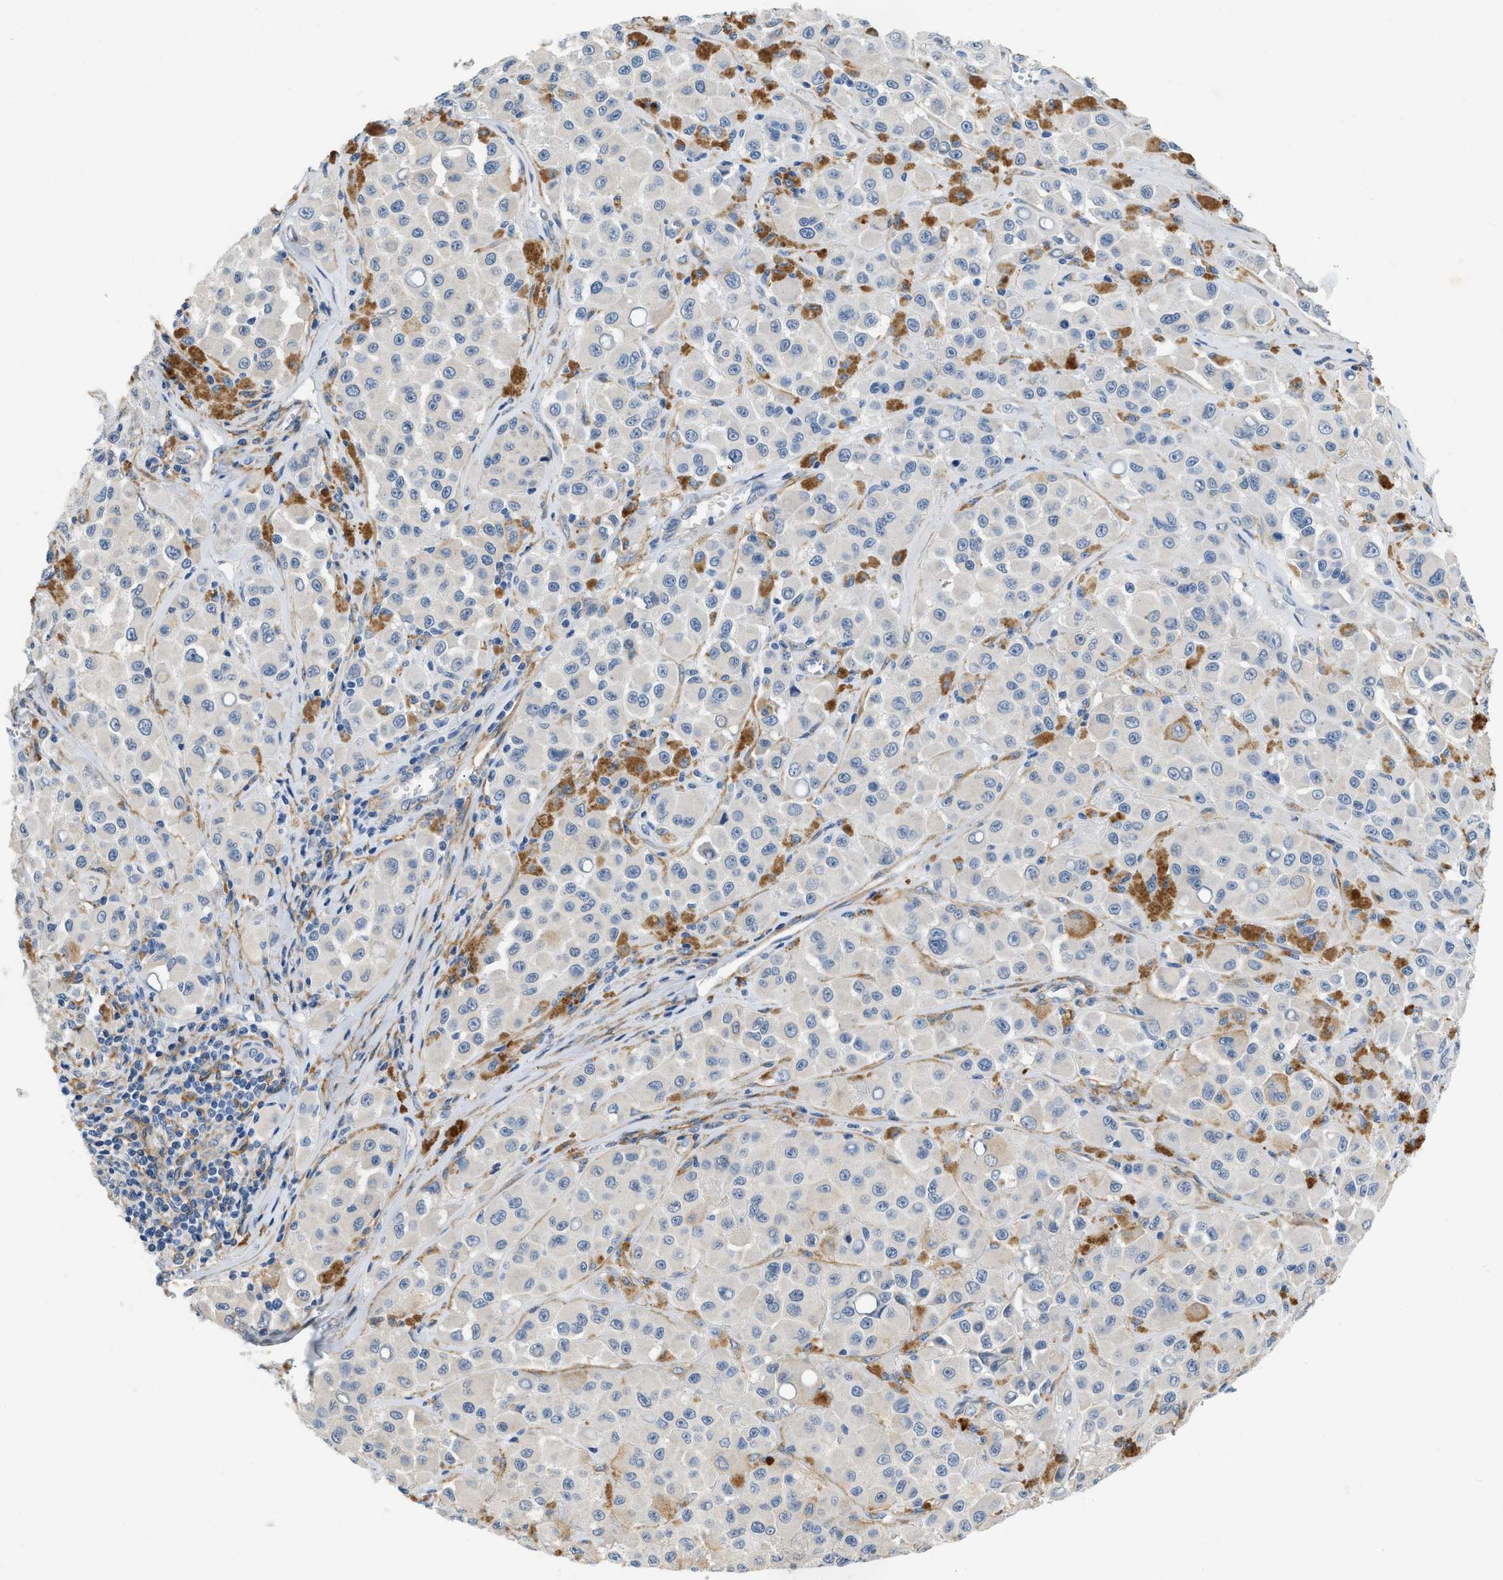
{"staining": {"intensity": "negative", "quantity": "none", "location": "none"}, "tissue": "melanoma", "cell_type": "Tumor cells", "image_type": "cancer", "snomed": [{"axis": "morphology", "description": "Malignant melanoma, NOS"}, {"axis": "topography", "description": "Skin"}], "caption": "High power microscopy photomicrograph of an IHC histopathology image of malignant melanoma, revealing no significant positivity in tumor cells.", "gene": "PDGFRA", "patient": {"sex": "male", "age": 84}}